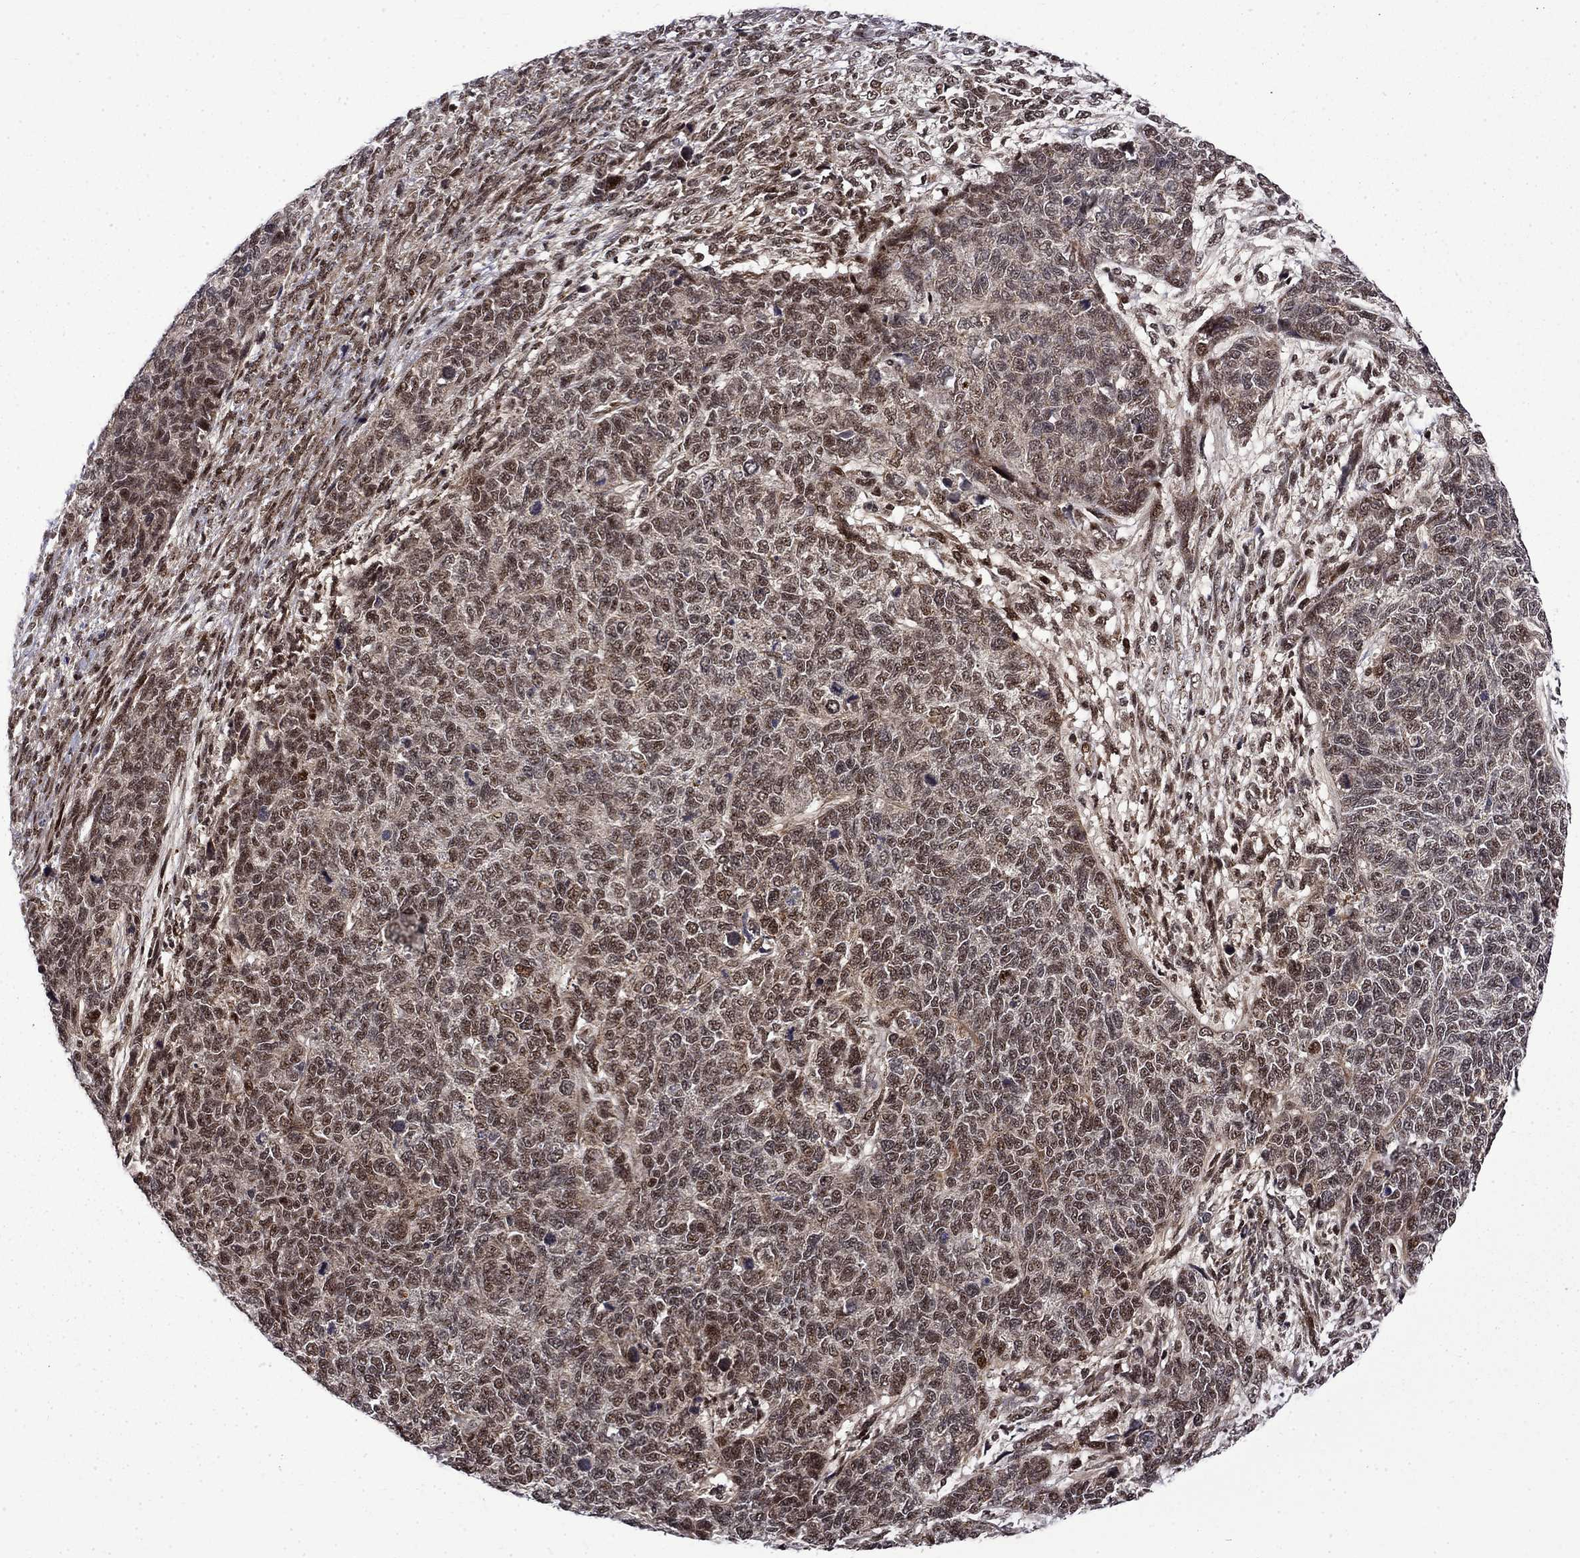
{"staining": {"intensity": "moderate", "quantity": "25%-75%", "location": "nuclear"}, "tissue": "cervical cancer", "cell_type": "Tumor cells", "image_type": "cancer", "snomed": [{"axis": "morphology", "description": "Squamous cell carcinoma, NOS"}, {"axis": "topography", "description": "Cervix"}], "caption": "A brown stain highlights moderate nuclear staining of a protein in cervical squamous cell carcinoma tumor cells. (IHC, brightfield microscopy, high magnification).", "gene": "KPNA3", "patient": {"sex": "female", "age": 63}}